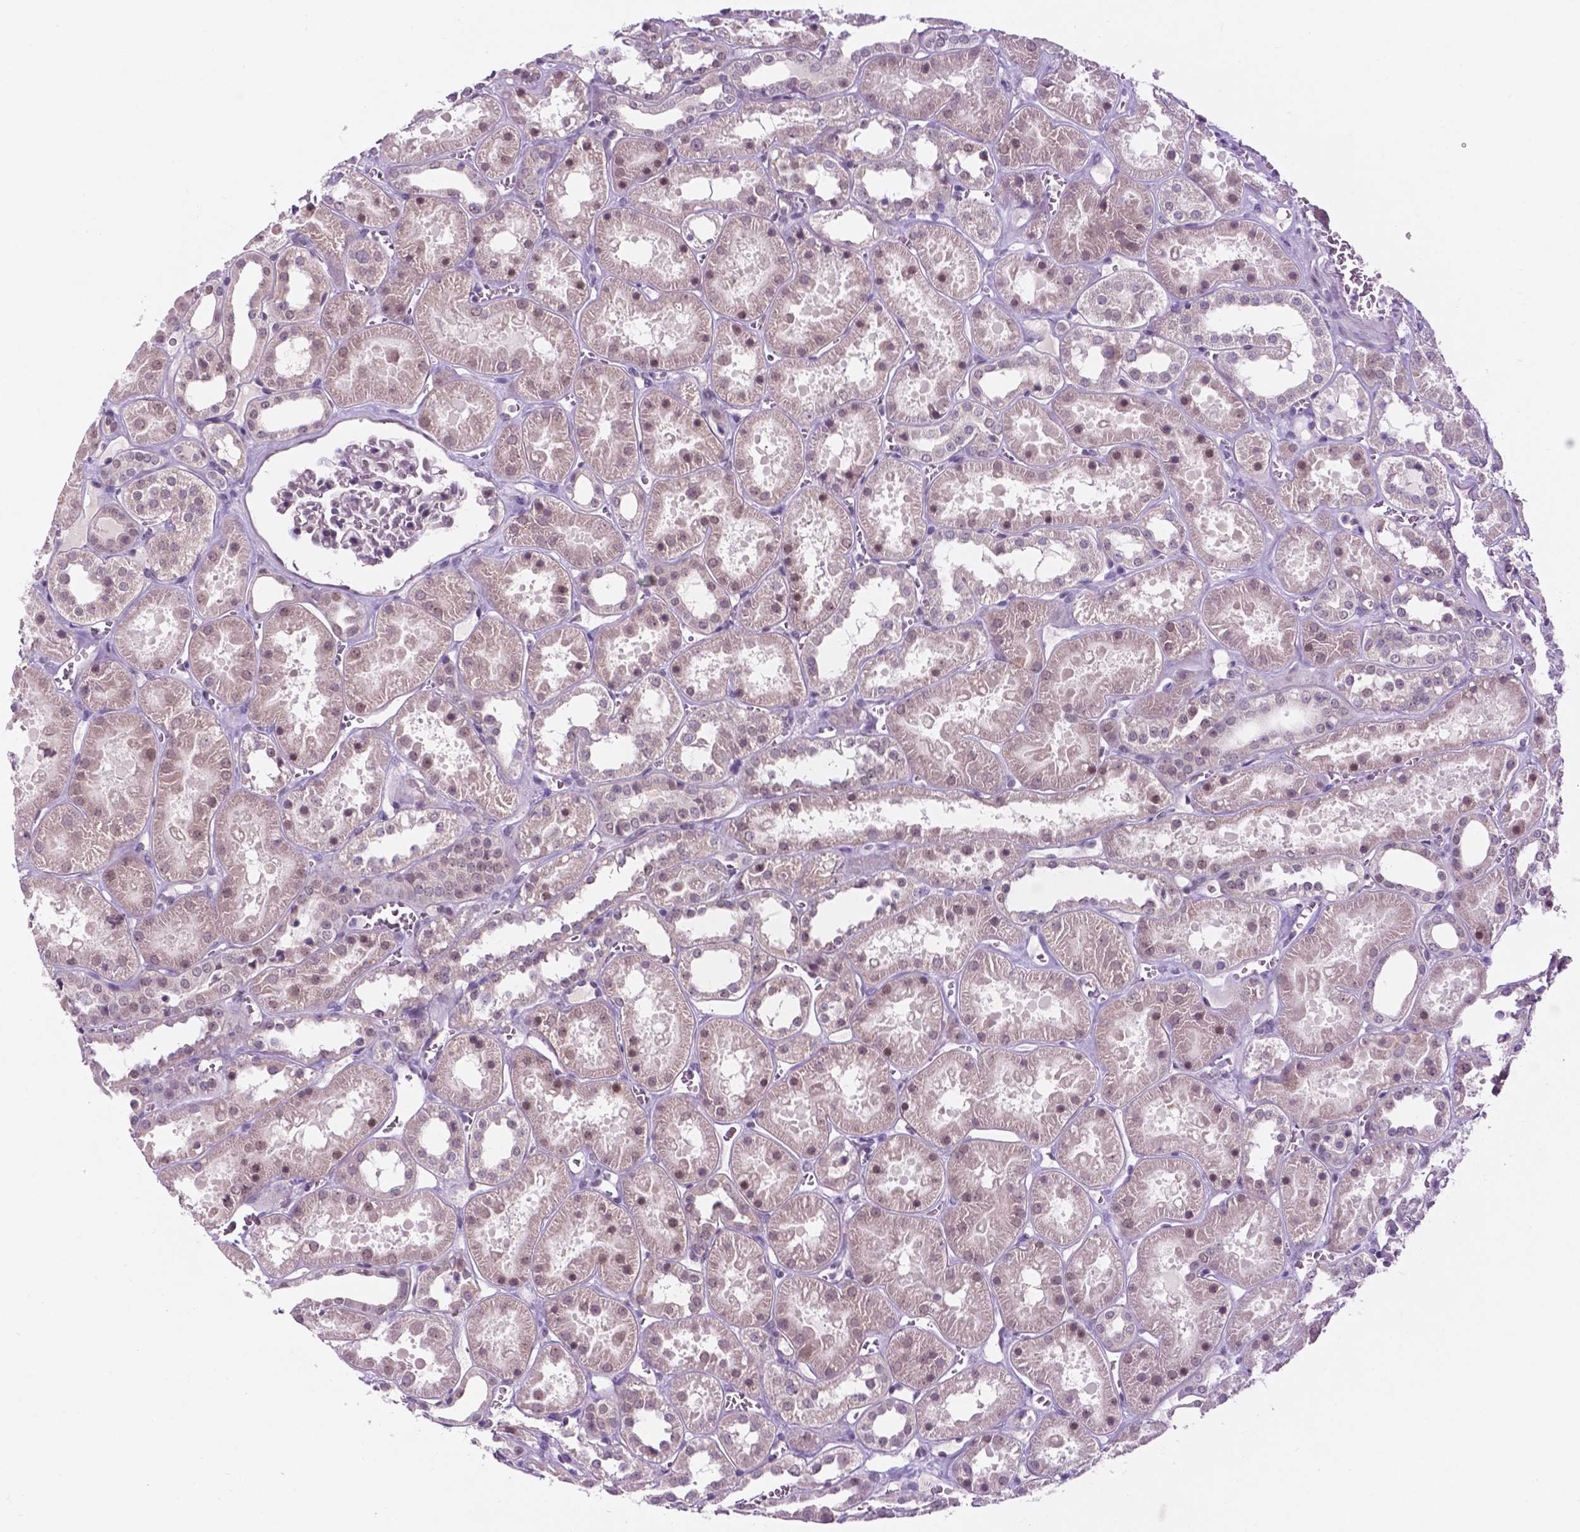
{"staining": {"intensity": "moderate", "quantity": "<25%", "location": "nuclear"}, "tissue": "kidney", "cell_type": "Cells in glomeruli", "image_type": "normal", "snomed": [{"axis": "morphology", "description": "Normal tissue, NOS"}, {"axis": "topography", "description": "Kidney"}], "caption": "Protein staining of unremarkable kidney shows moderate nuclear expression in approximately <25% of cells in glomeruli. (brown staining indicates protein expression, while blue staining denotes nuclei).", "gene": "FAM50B", "patient": {"sex": "female", "age": 41}}